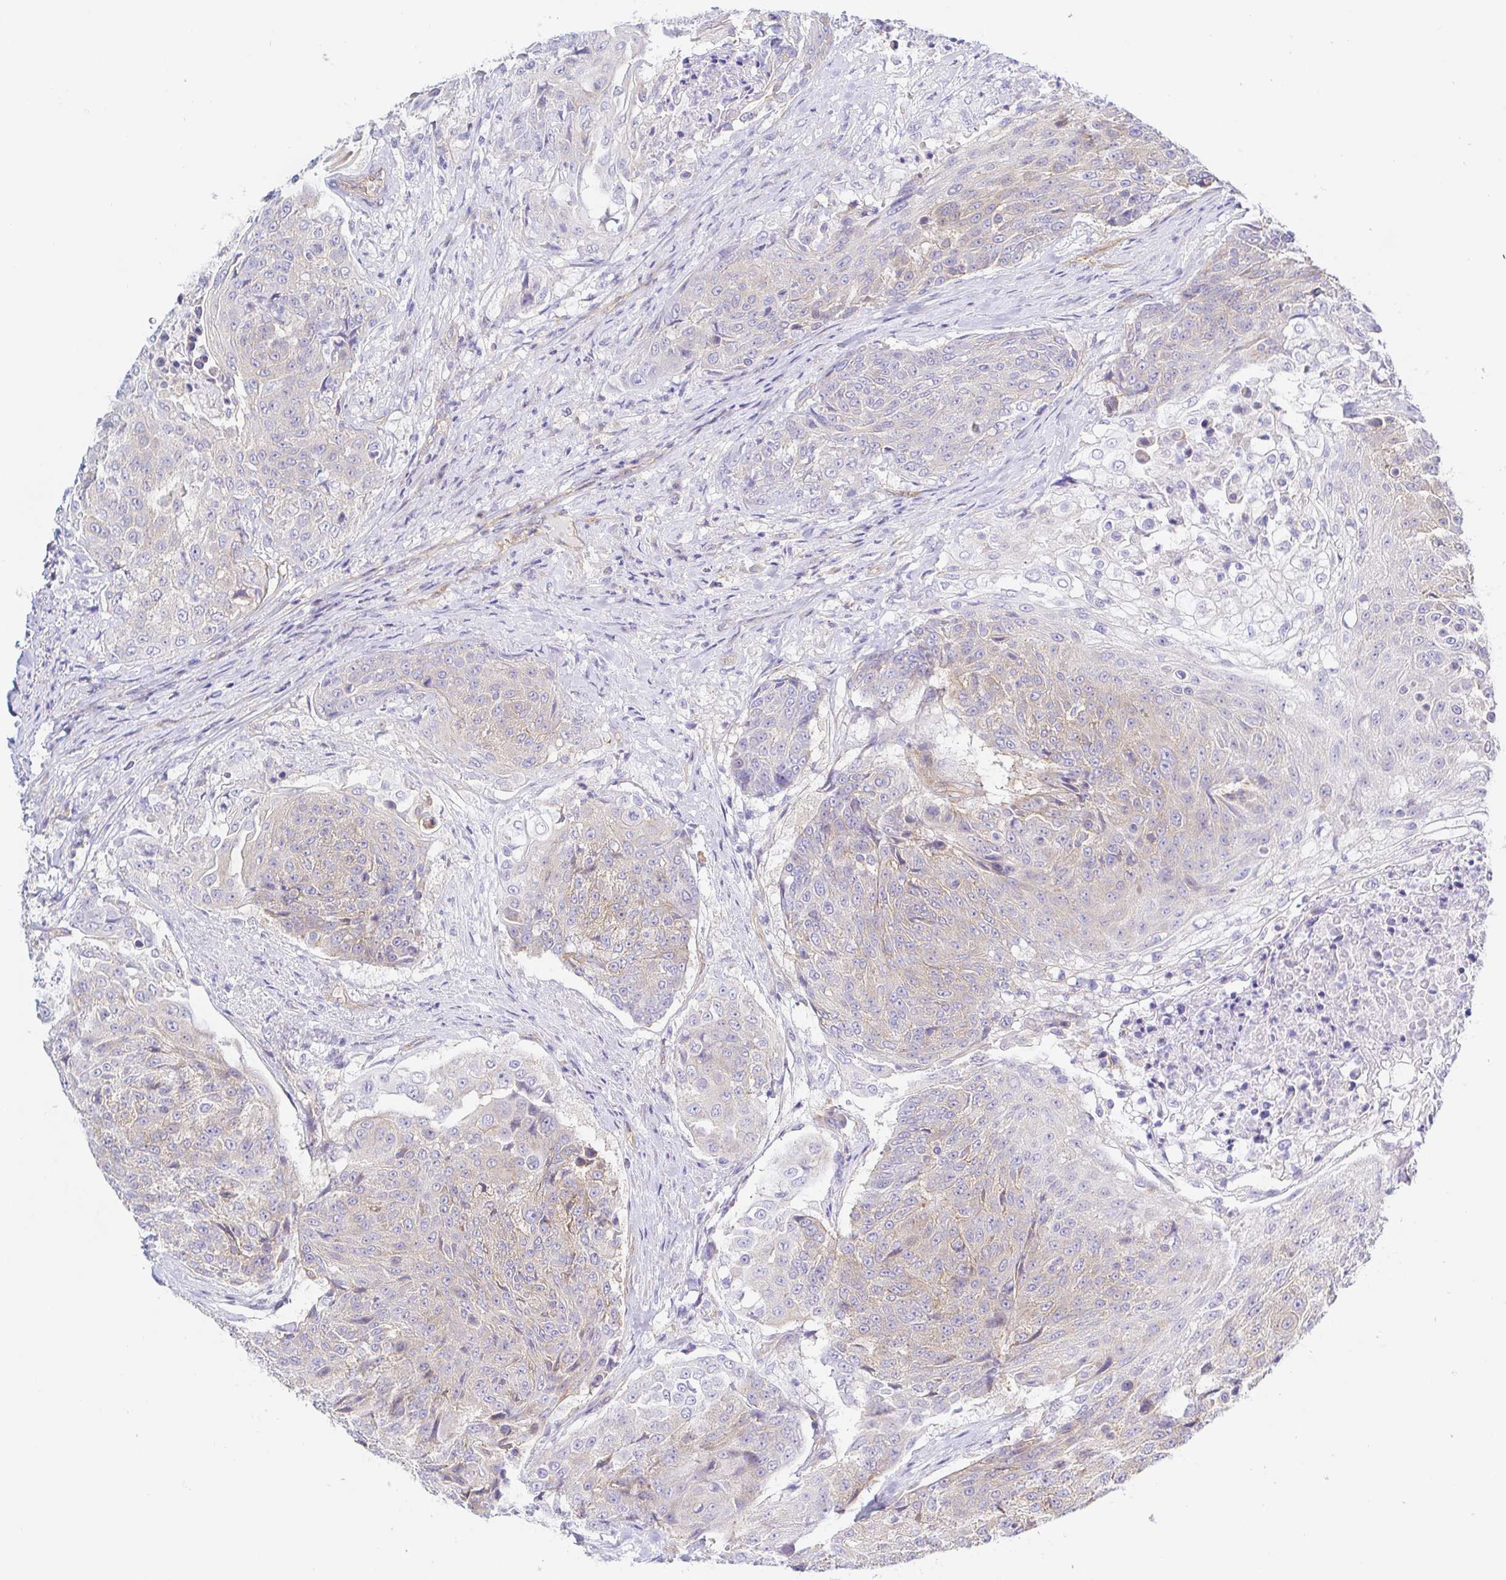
{"staining": {"intensity": "weak", "quantity": "<25%", "location": "cytoplasmic/membranous"}, "tissue": "urothelial cancer", "cell_type": "Tumor cells", "image_type": "cancer", "snomed": [{"axis": "morphology", "description": "Urothelial carcinoma, High grade"}, {"axis": "topography", "description": "Urinary bladder"}], "caption": "Immunohistochemistry image of neoplastic tissue: urothelial cancer stained with DAB demonstrates no significant protein staining in tumor cells.", "gene": "ARL4D", "patient": {"sex": "female", "age": 63}}